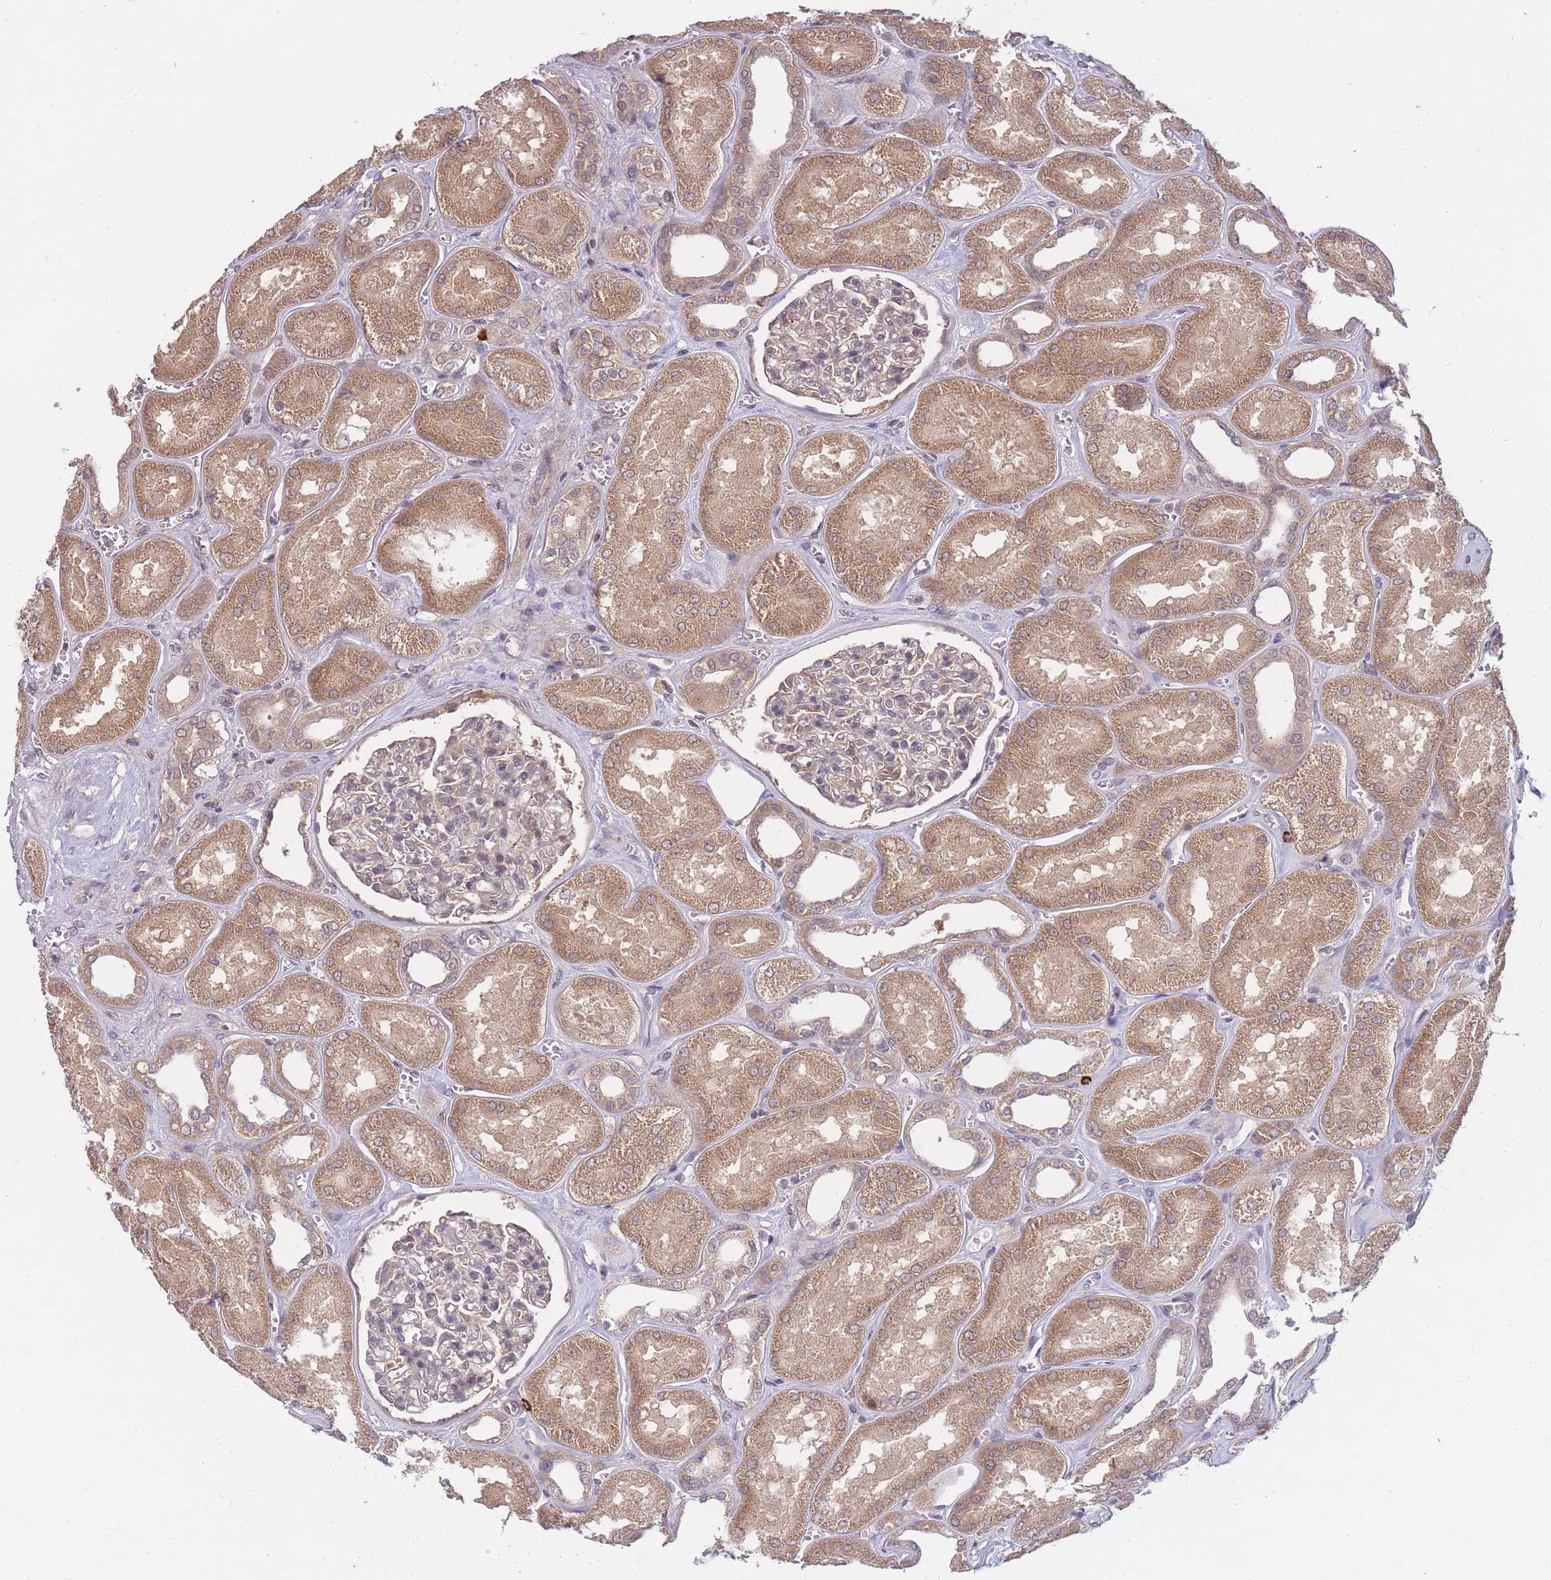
{"staining": {"intensity": "negative", "quantity": "none", "location": "none"}, "tissue": "kidney", "cell_type": "Cells in glomeruli", "image_type": "normal", "snomed": [{"axis": "morphology", "description": "Normal tissue, NOS"}, {"axis": "morphology", "description": "Adenocarcinoma, NOS"}, {"axis": "topography", "description": "Kidney"}], "caption": "DAB (3,3'-diaminobenzidine) immunohistochemical staining of unremarkable human kidney reveals no significant expression in cells in glomeruli. (Brightfield microscopy of DAB (3,3'-diaminobenzidine) immunohistochemistry (IHC) at high magnification).", "gene": "SMC6", "patient": {"sex": "female", "age": 68}}